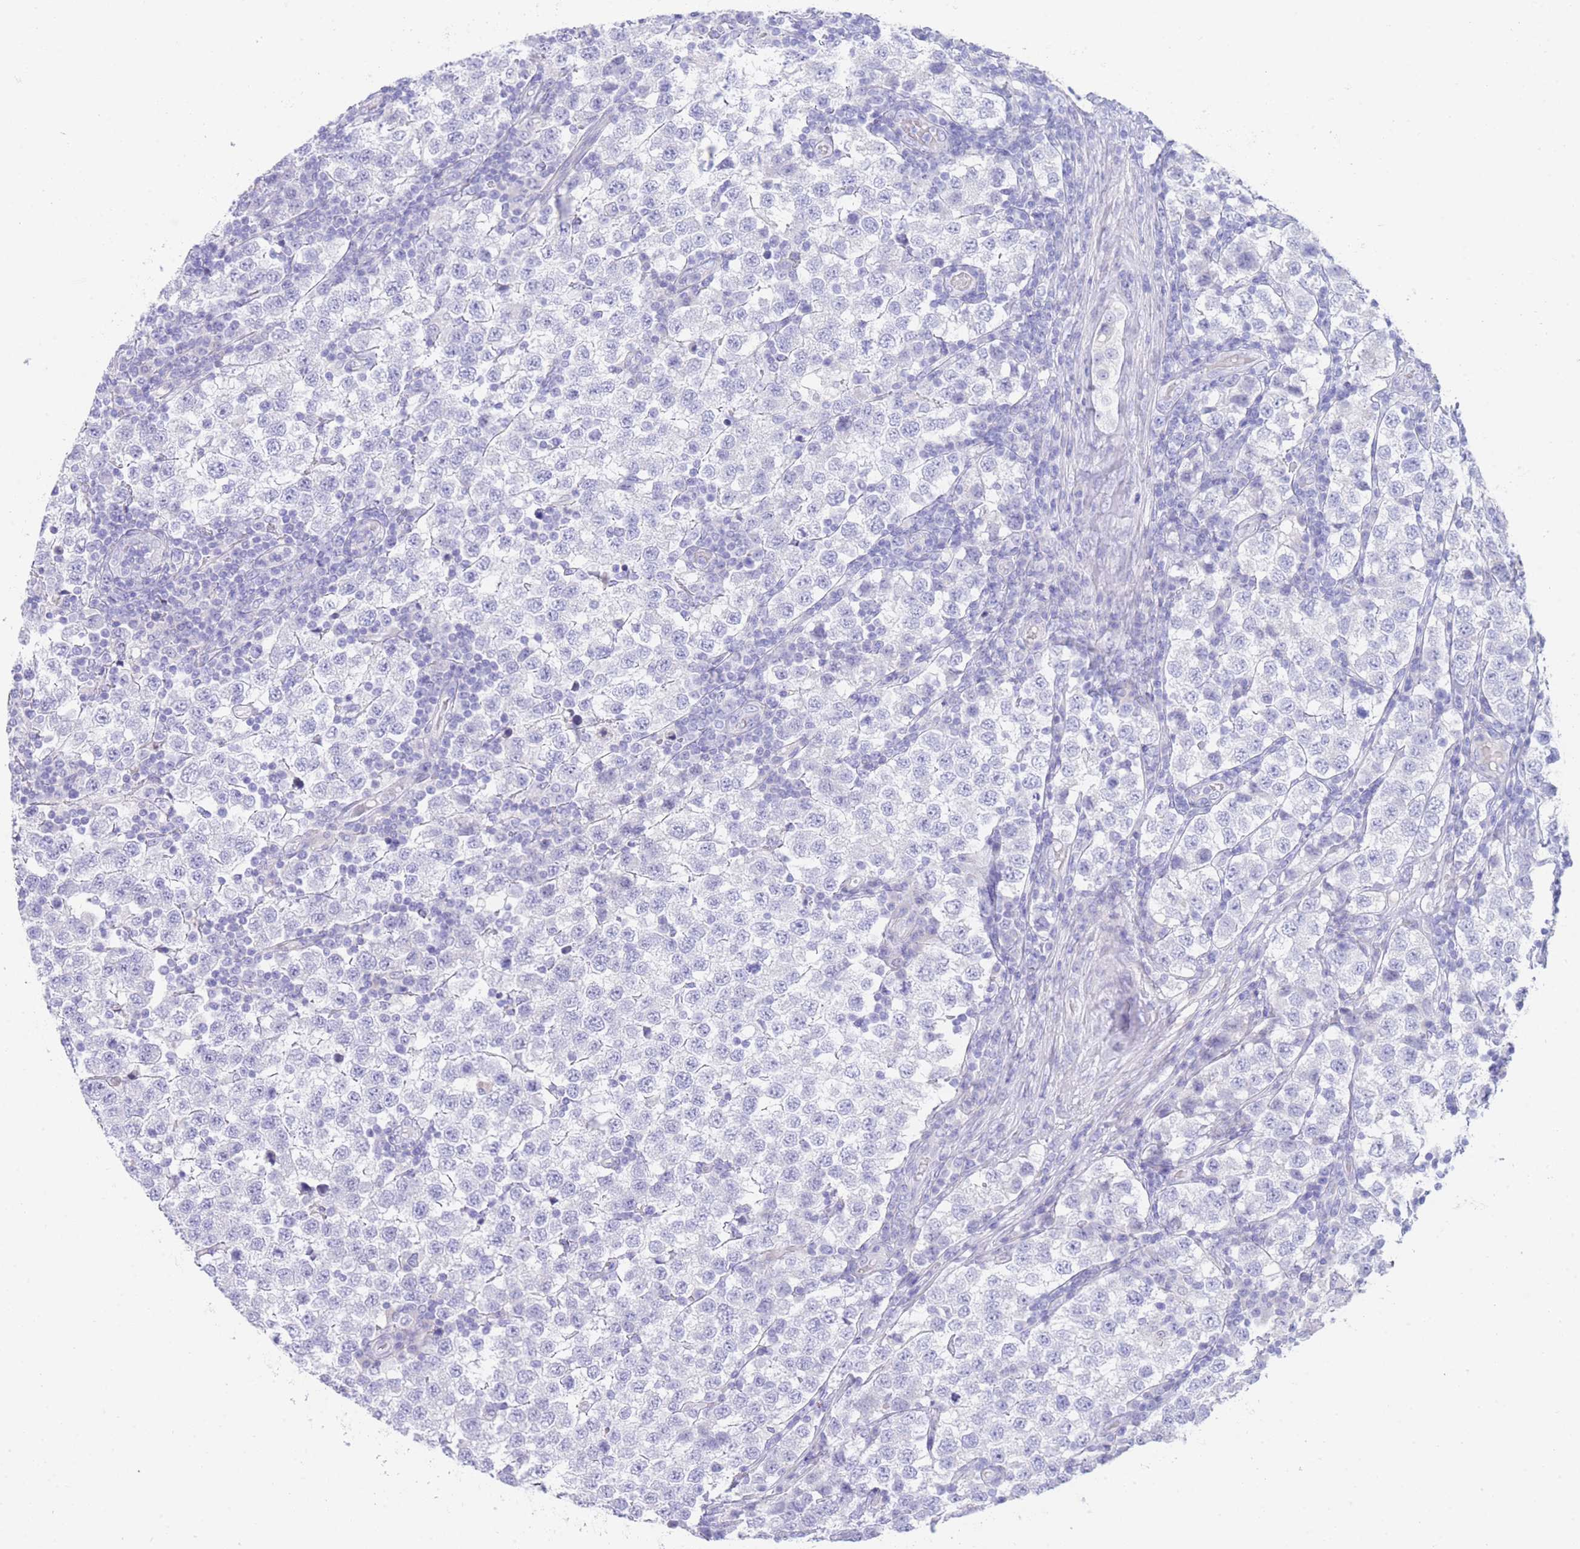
{"staining": {"intensity": "negative", "quantity": "none", "location": "none"}, "tissue": "testis cancer", "cell_type": "Tumor cells", "image_type": "cancer", "snomed": [{"axis": "morphology", "description": "Seminoma, NOS"}, {"axis": "topography", "description": "Testis"}], "caption": "DAB (3,3'-diaminobenzidine) immunohistochemical staining of testis cancer exhibits no significant expression in tumor cells.", "gene": "LRRC37A", "patient": {"sex": "male", "age": 34}}